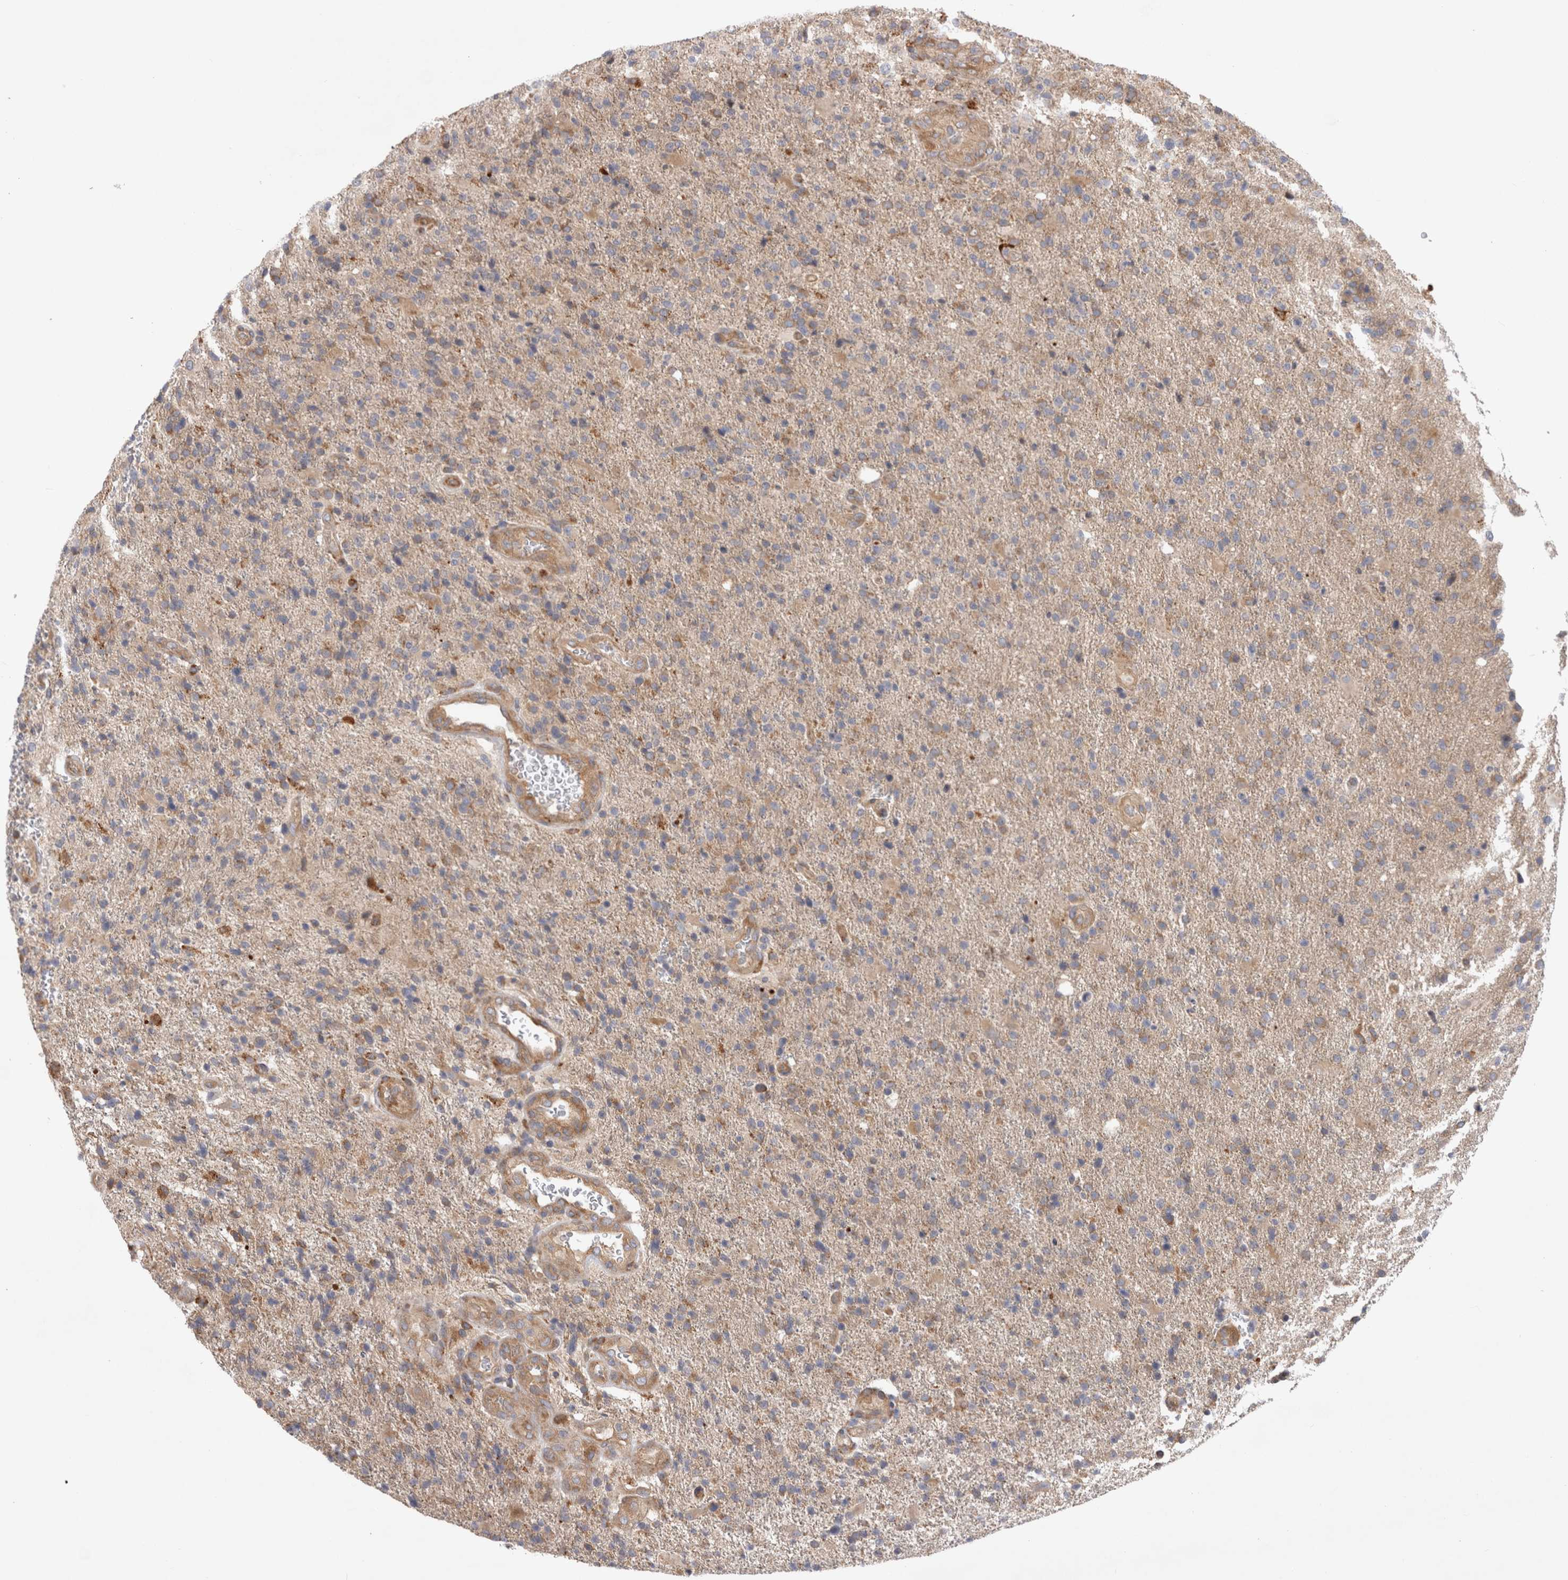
{"staining": {"intensity": "weak", "quantity": ">75%", "location": "cytoplasmic/membranous"}, "tissue": "glioma", "cell_type": "Tumor cells", "image_type": "cancer", "snomed": [{"axis": "morphology", "description": "Glioma, malignant, High grade"}, {"axis": "topography", "description": "Brain"}], "caption": "Immunohistochemistry (IHC) staining of malignant high-grade glioma, which shows low levels of weak cytoplasmic/membranous positivity in approximately >75% of tumor cells indicating weak cytoplasmic/membranous protein positivity. The staining was performed using DAB (brown) for protein detection and nuclei were counterstained in hematoxylin (blue).", "gene": "PDCD10", "patient": {"sex": "male", "age": 72}}